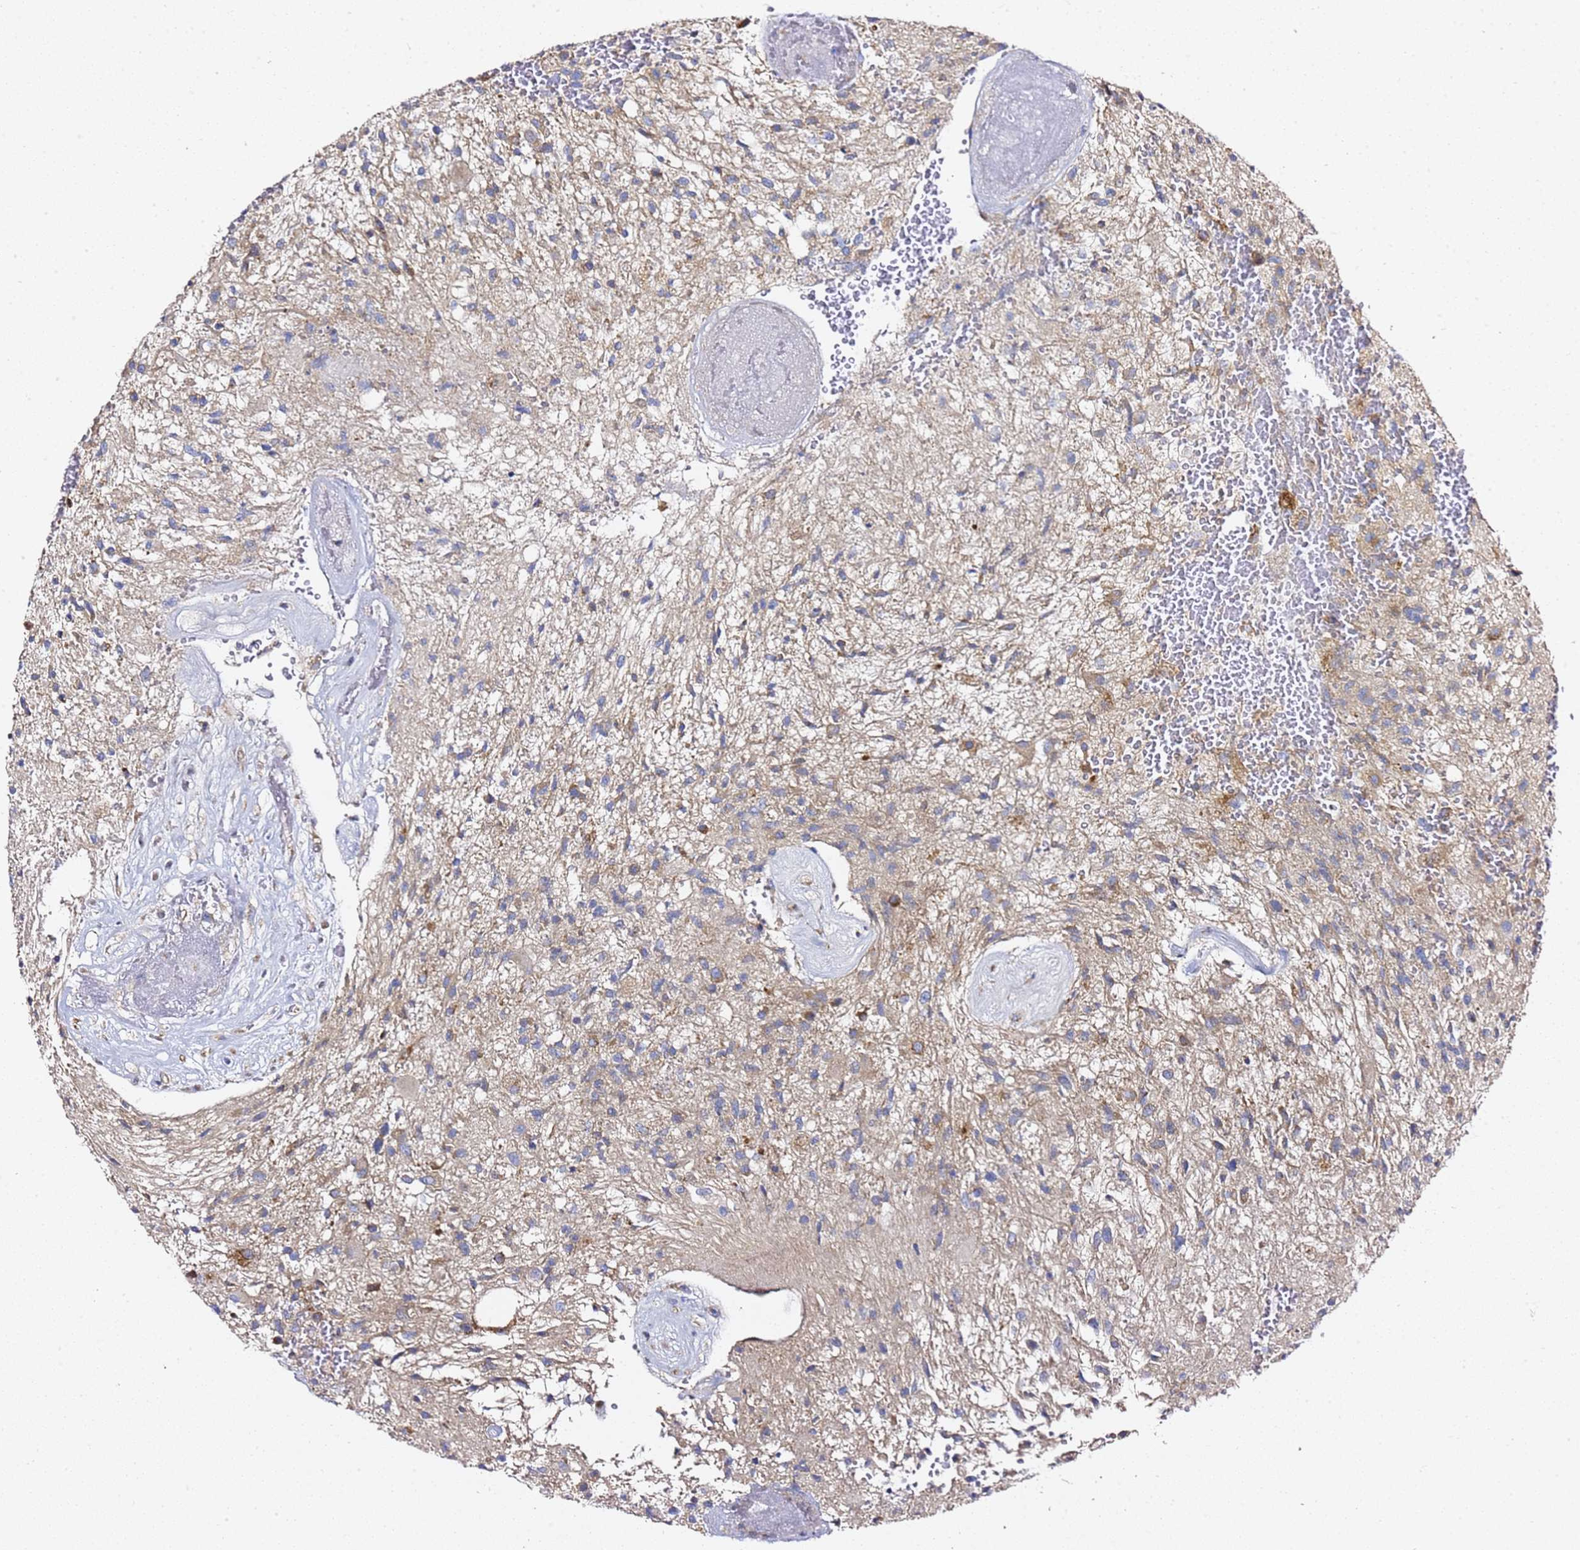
{"staining": {"intensity": "weak", "quantity": "25%-75%", "location": "cytoplasmic/membranous"}, "tissue": "glioma", "cell_type": "Tumor cells", "image_type": "cancer", "snomed": [{"axis": "morphology", "description": "Glioma, malignant, High grade"}, {"axis": "topography", "description": "Brain"}], "caption": "Immunohistochemical staining of glioma demonstrates weak cytoplasmic/membranous protein positivity in approximately 25%-75% of tumor cells.", "gene": "C19orf12", "patient": {"sex": "male", "age": 56}}